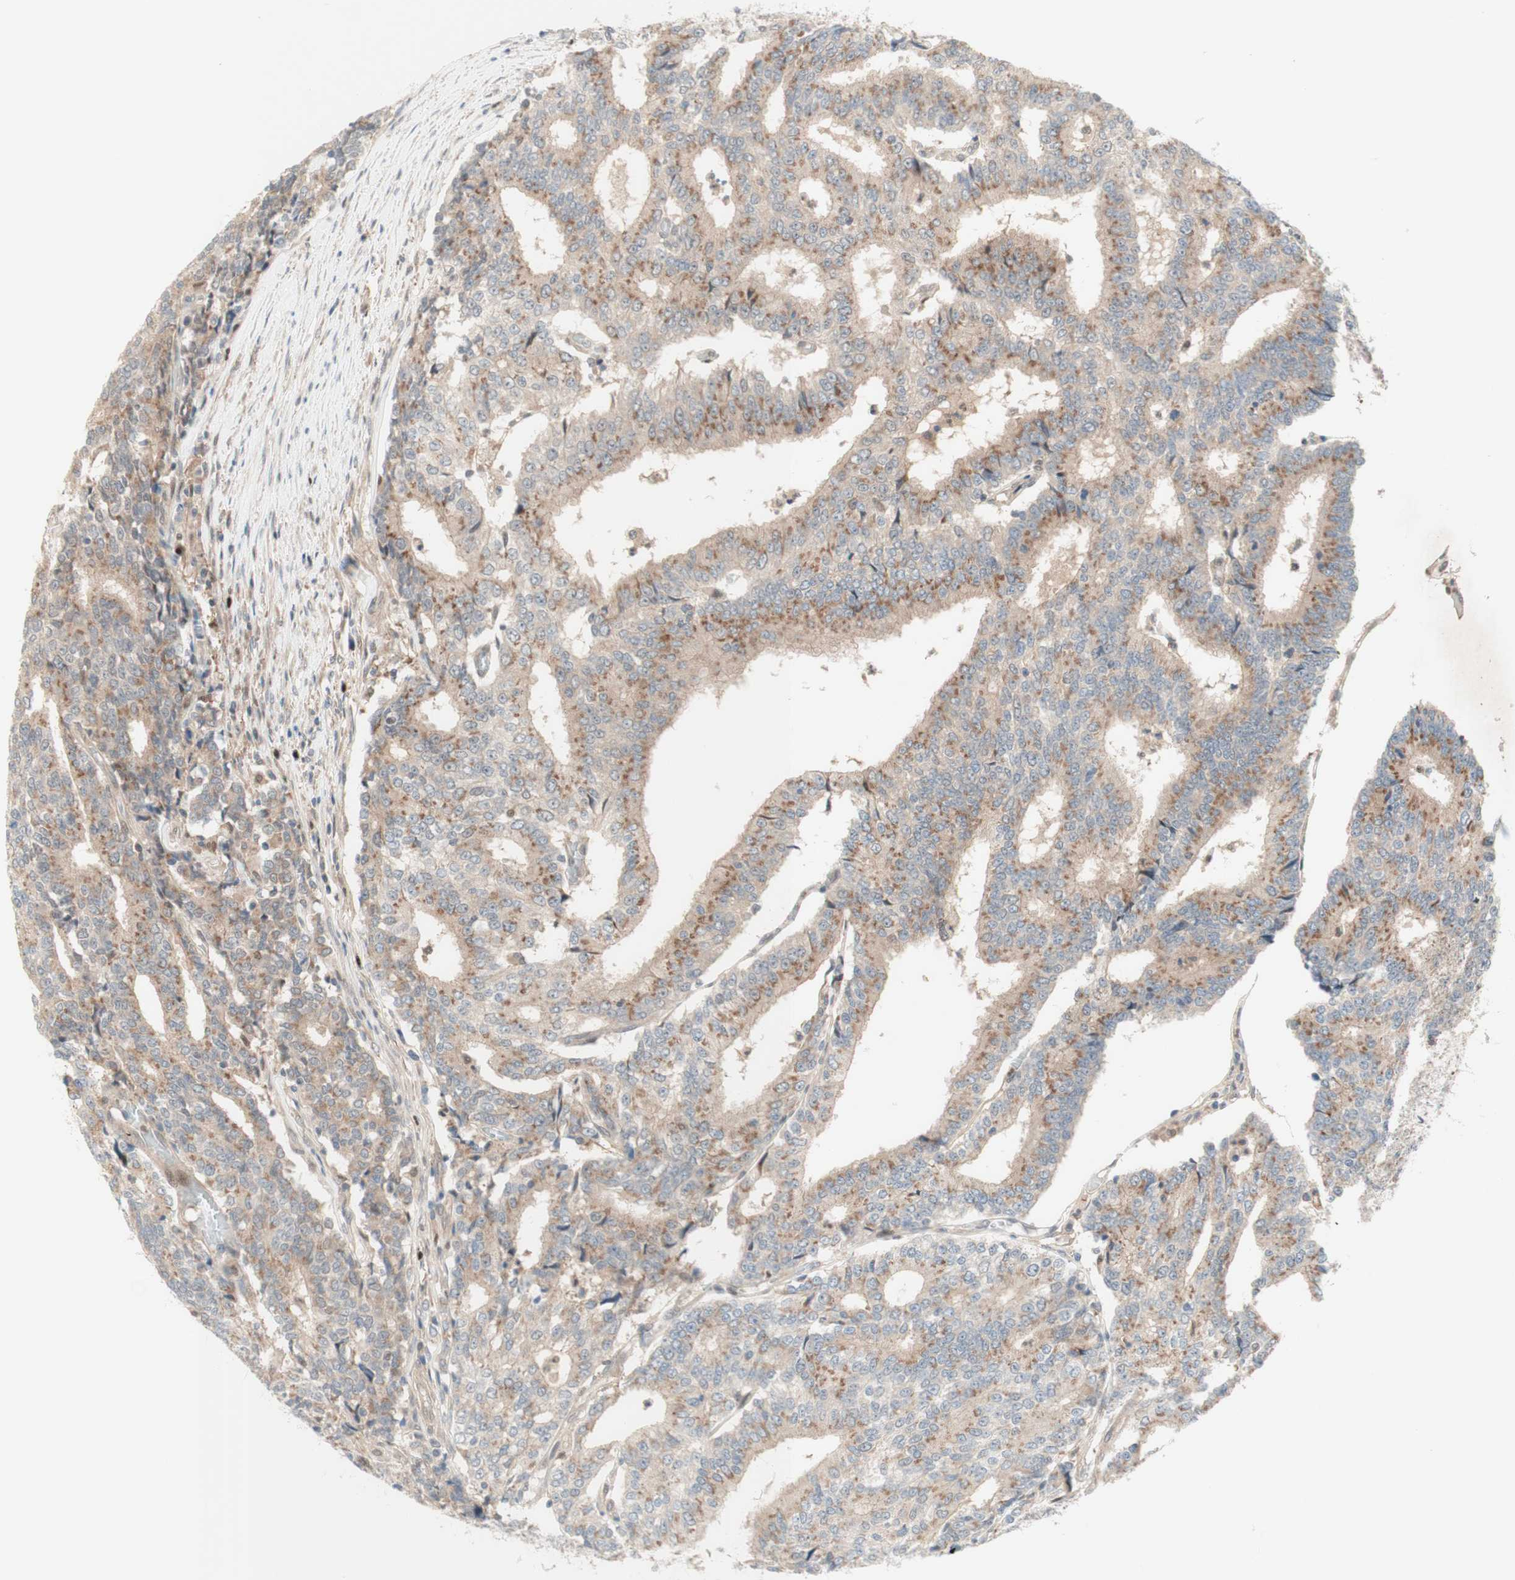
{"staining": {"intensity": "moderate", "quantity": "25%-75%", "location": "cytoplasmic/membranous"}, "tissue": "prostate cancer", "cell_type": "Tumor cells", "image_type": "cancer", "snomed": [{"axis": "morphology", "description": "Normal tissue, NOS"}, {"axis": "morphology", "description": "Adenocarcinoma, High grade"}, {"axis": "topography", "description": "Prostate"}, {"axis": "topography", "description": "Seminal veicle"}], "caption": "Moderate cytoplasmic/membranous expression for a protein is seen in about 25%-75% of tumor cells of prostate cancer using immunohistochemistry (IHC).", "gene": "RFNG", "patient": {"sex": "male", "age": 55}}